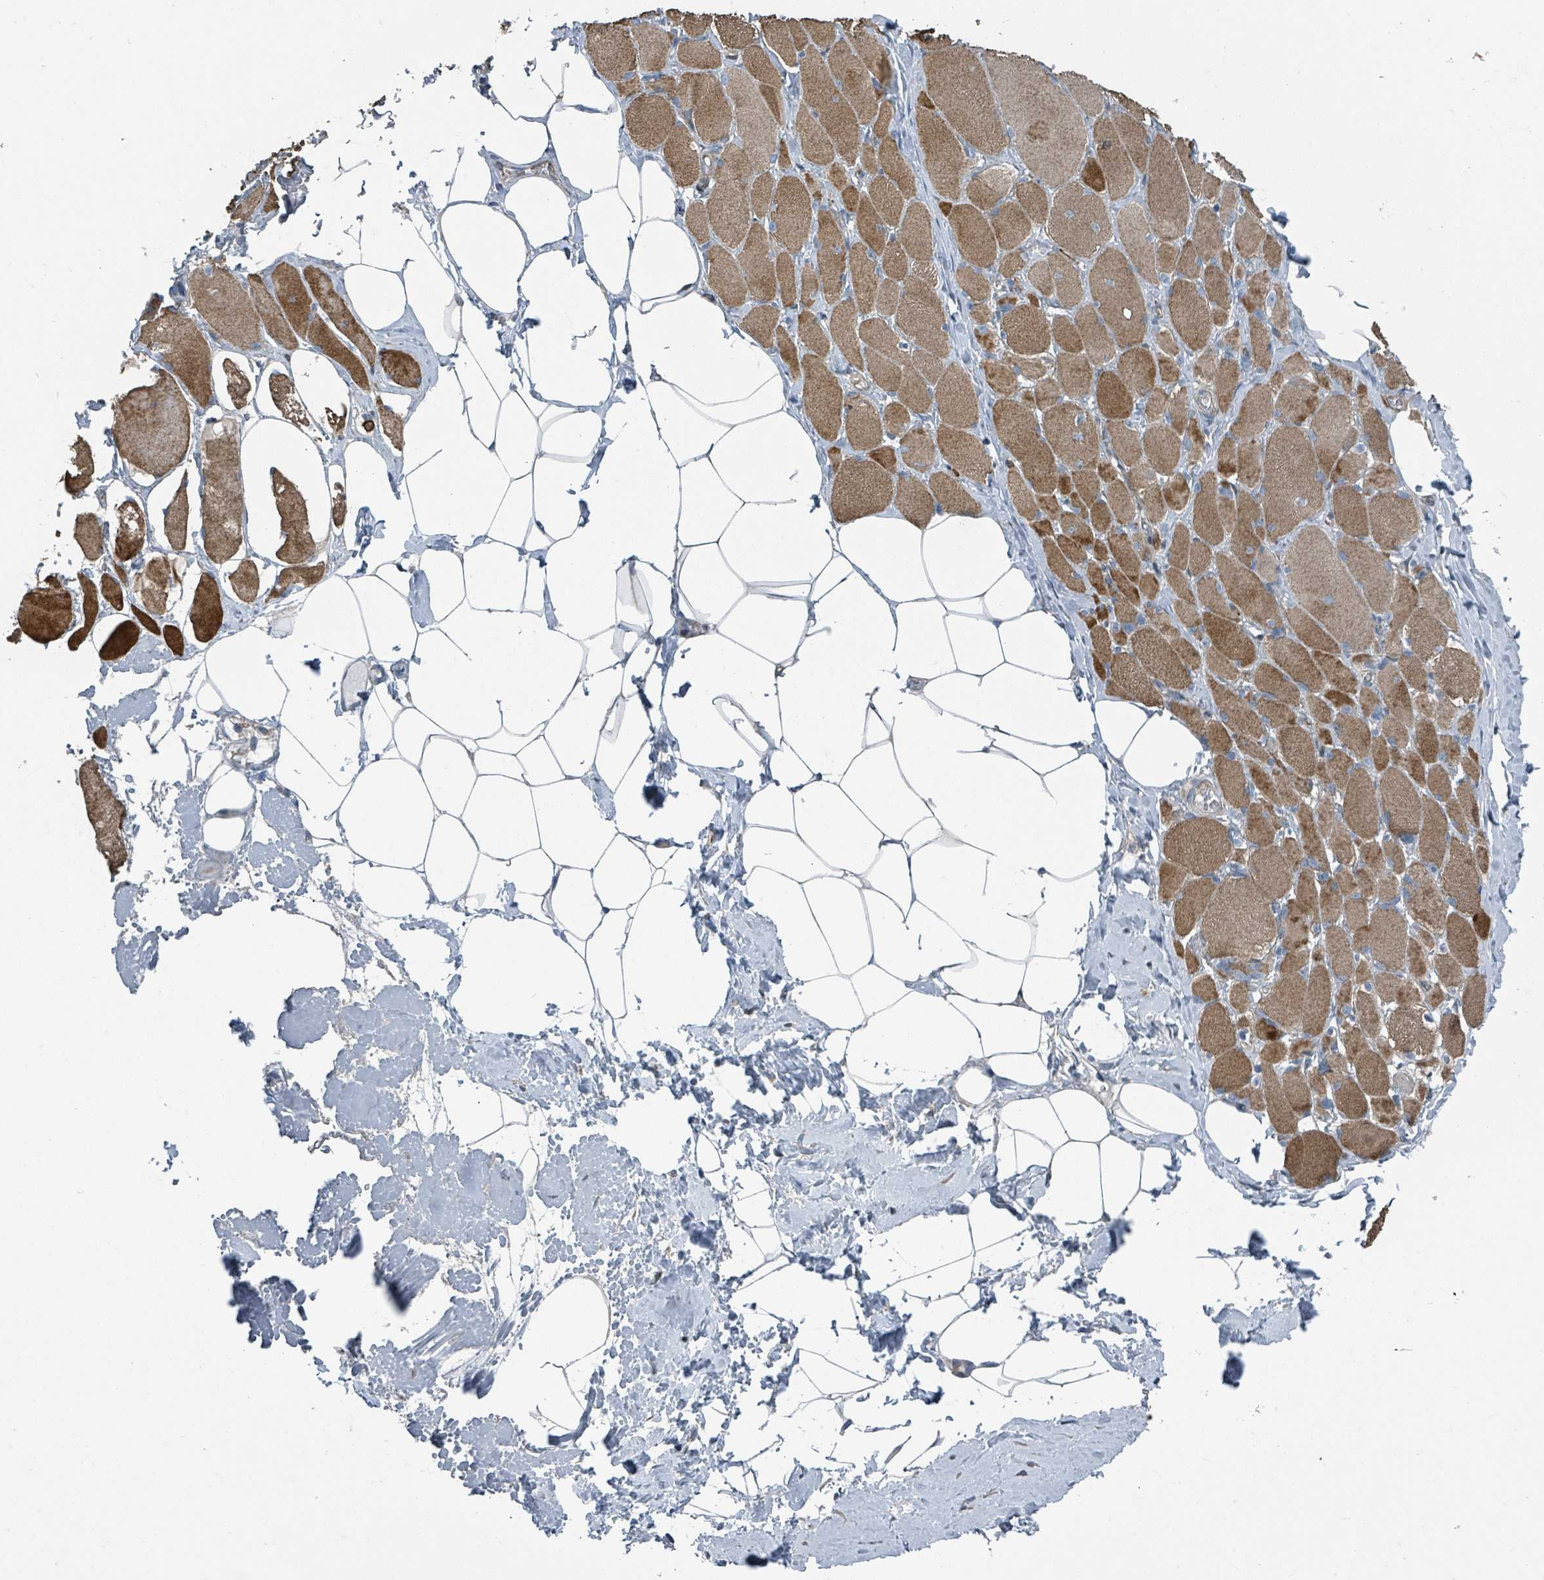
{"staining": {"intensity": "strong", "quantity": "25%-75%", "location": "cytoplasmic/membranous"}, "tissue": "skeletal muscle", "cell_type": "Myocytes", "image_type": "normal", "snomed": [{"axis": "morphology", "description": "Normal tissue, NOS"}, {"axis": "morphology", "description": "Basal cell carcinoma"}, {"axis": "topography", "description": "Skeletal muscle"}], "caption": "There is high levels of strong cytoplasmic/membranous expression in myocytes of normal skeletal muscle, as demonstrated by immunohistochemical staining (brown color).", "gene": "DIPK2A", "patient": {"sex": "female", "age": 64}}